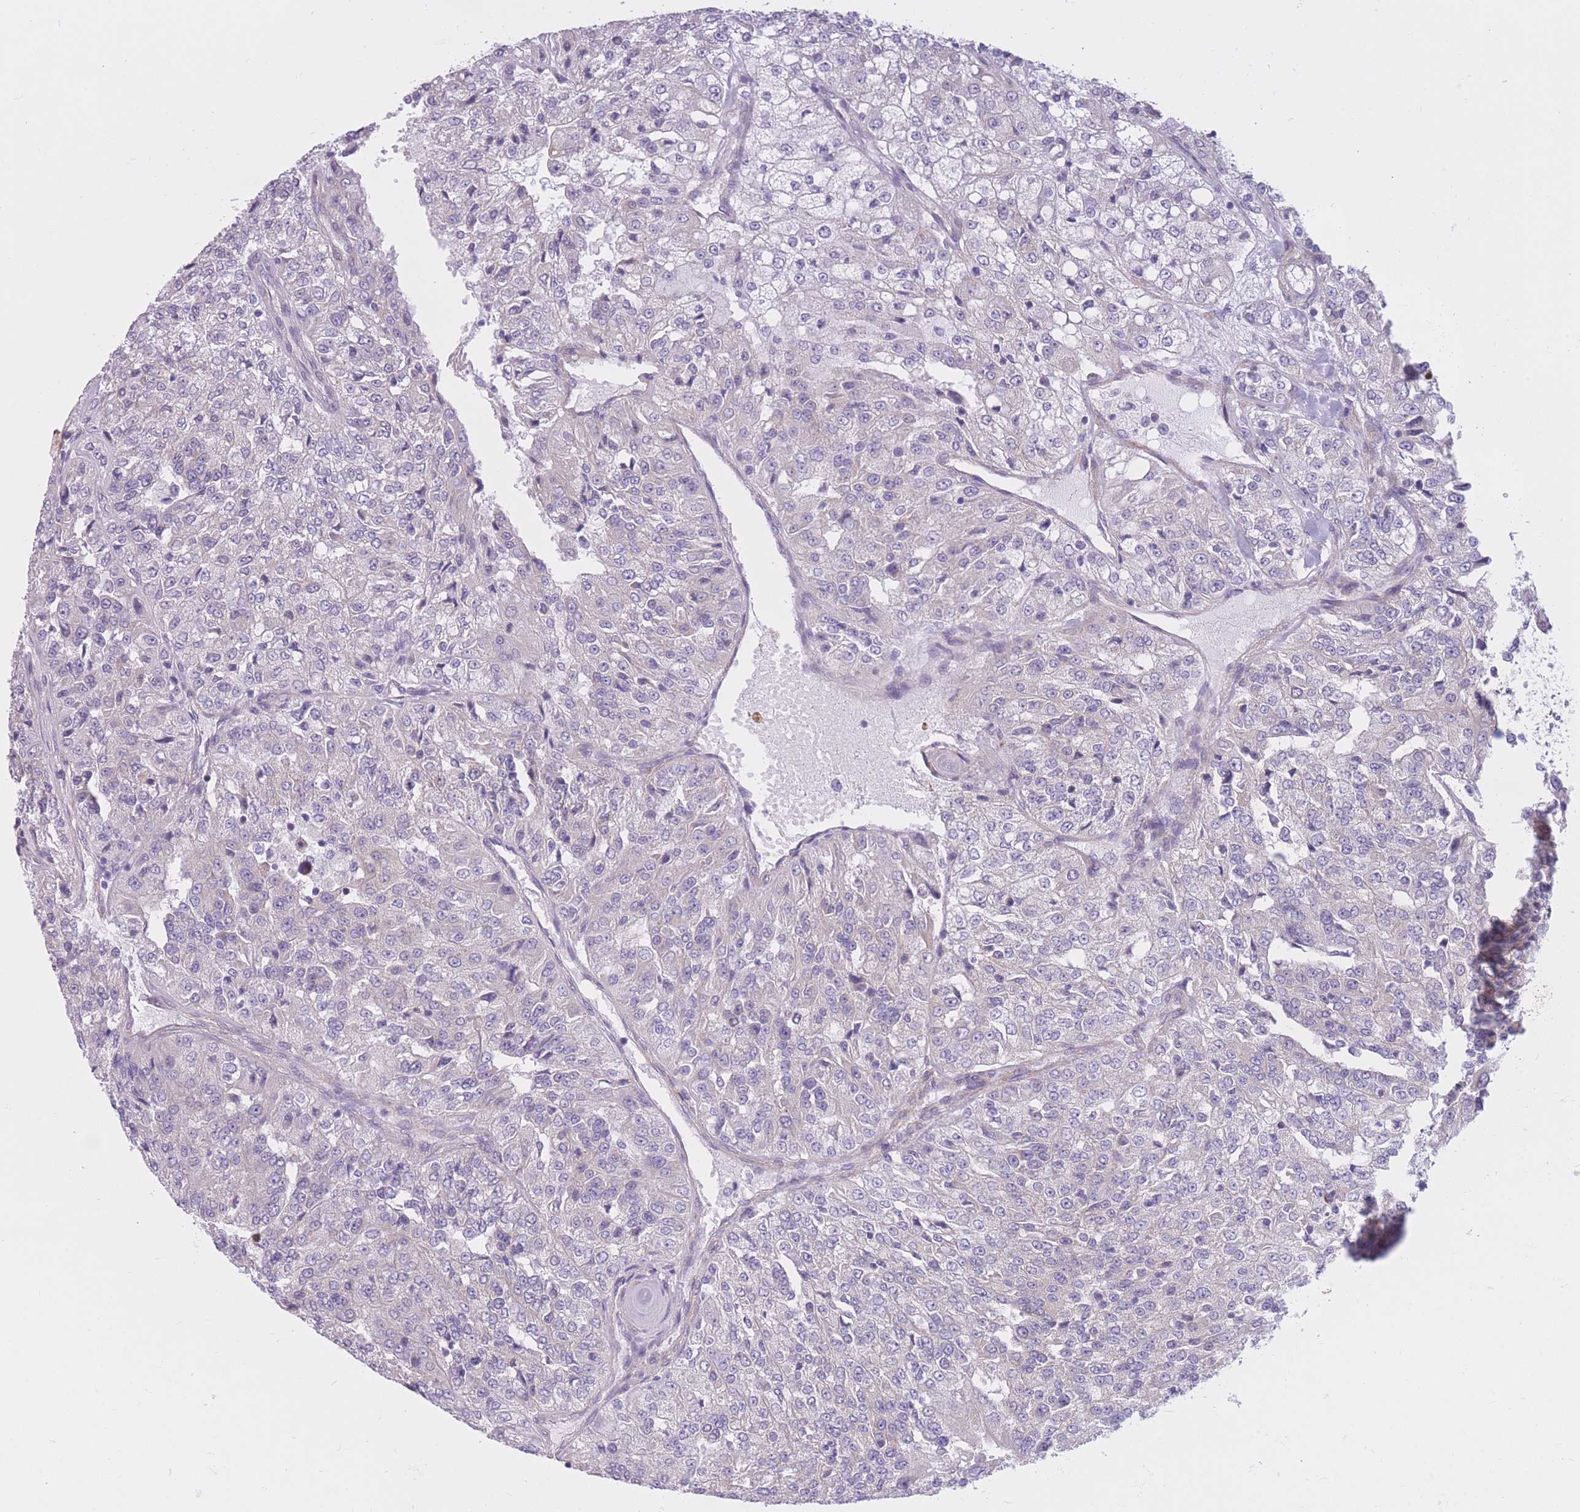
{"staining": {"intensity": "negative", "quantity": "none", "location": "none"}, "tissue": "renal cancer", "cell_type": "Tumor cells", "image_type": "cancer", "snomed": [{"axis": "morphology", "description": "Adenocarcinoma, NOS"}, {"axis": "topography", "description": "Kidney"}], "caption": "There is no significant expression in tumor cells of renal adenocarcinoma.", "gene": "SERPINB3", "patient": {"sex": "female", "age": 63}}